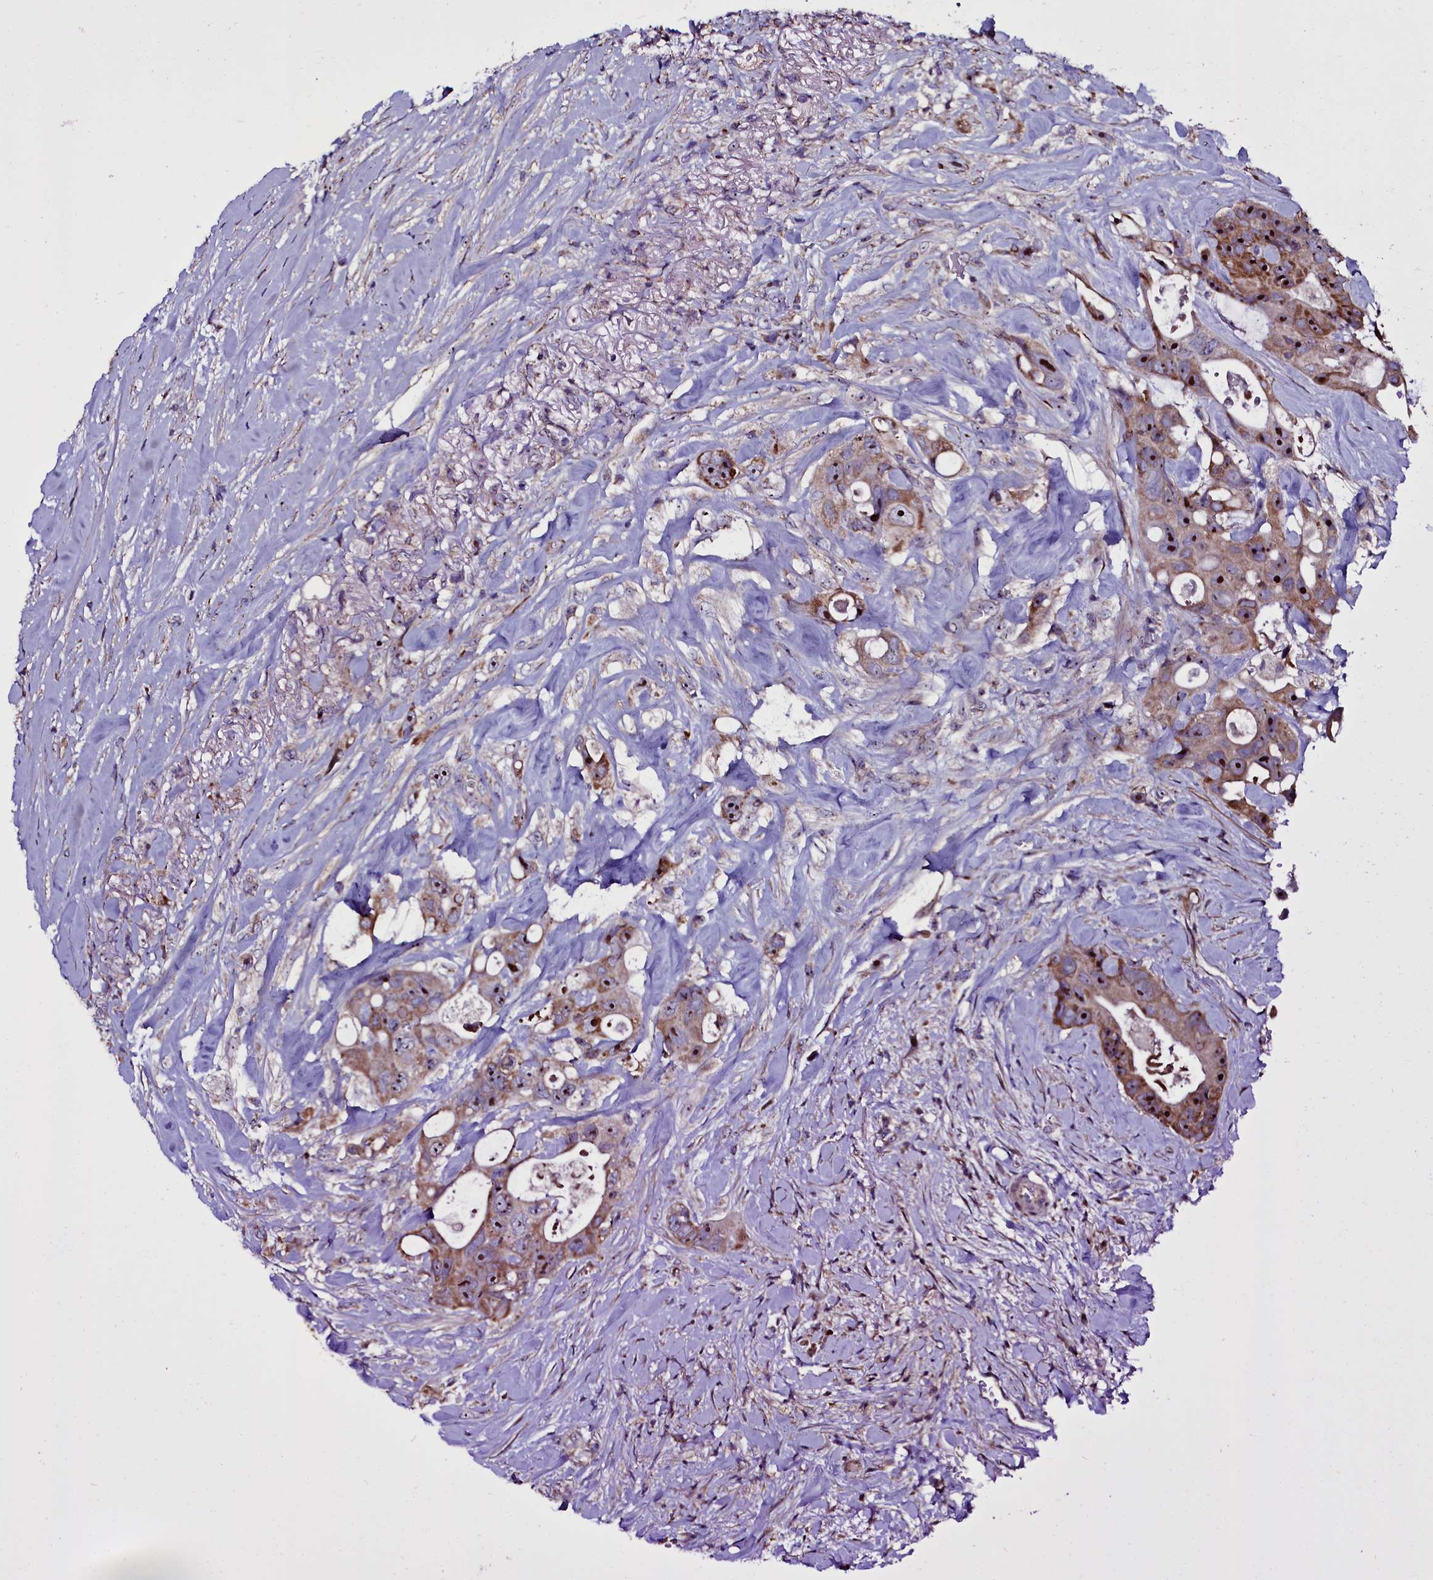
{"staining": {"intensity": "moderate", "quantity": ">75%", "location": "cytoplasmic/membranous,nuclear"}, "tissue": "colorectal cancer", "cell_type": "Tumor cells", "image_type": "cancer", "snomed": [{"axis": "morphology", "description": "Adenocarcinoma, NOS"}, {"axis": "topography", "description": "Colon"}], "caption": "Immunohistochemical staining of human colorectal adenocarcinoma exhibits medium levels of moderate cytoplasmic/membranous and nuclear expression in about >75% of tumor cells. (DAB IHC, brown staining for protein, blue staining for nuclei).", "gene": "NAA80", "patient": {"sex": "female", "age": 46}}